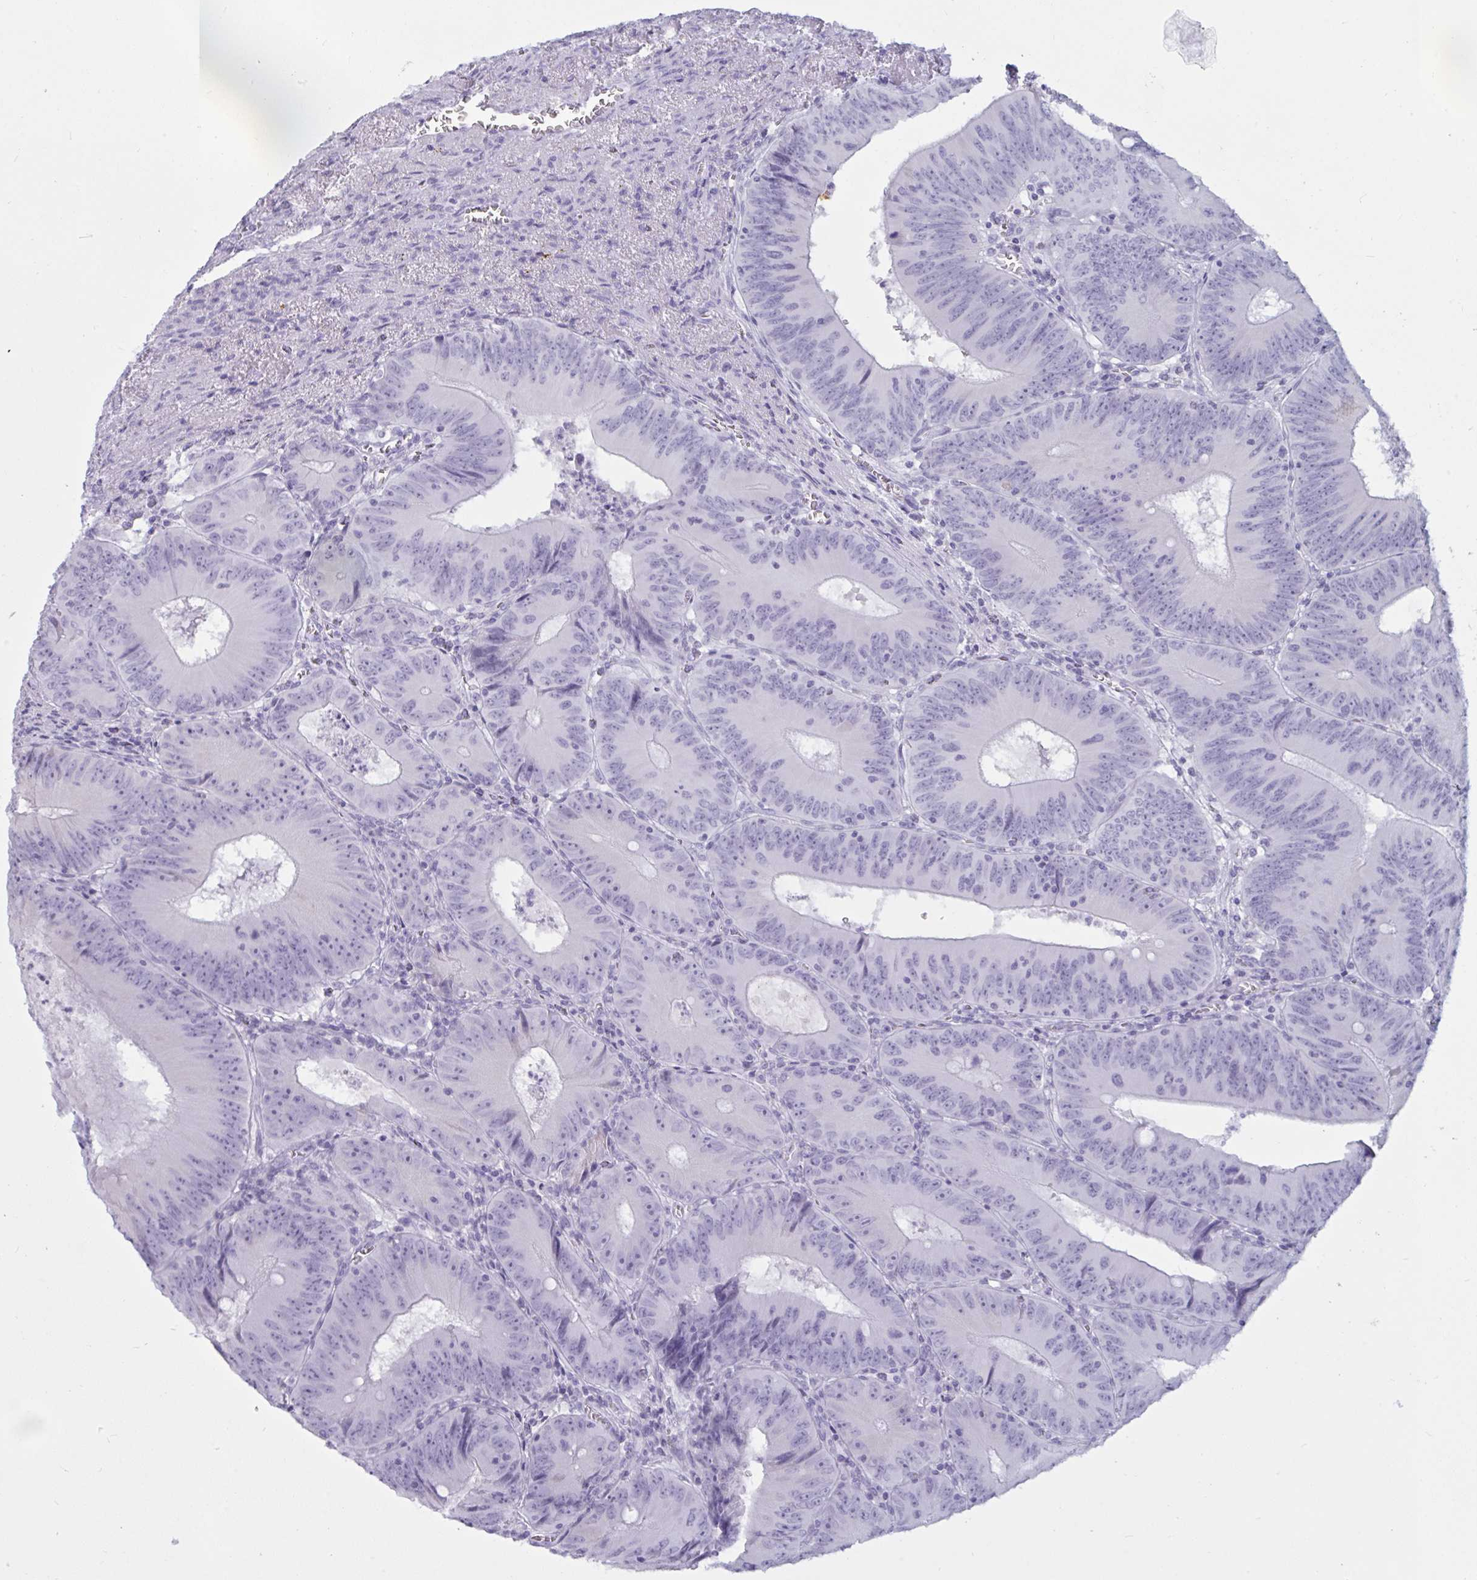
{"staining": {"intensity": "negative", "quantity": "none", "location": "none"}, "tissue": "colorectal cancer", "cell_type": "Tumor cells", "image_type": "cancer", "snomed": [{"axis": "morphology", "description": "Adenocarcinoma, NOS"}, {"axis": "topography", "description": "Rectum"}], "caption": "Tumor cells are negative for protein expression in human adenocarcinoma (colorectal). (DAB immunohistochemistry (IHC), high magnification).", "gene": "BBS10", "patient": {"sex": "female", "age": 72}}